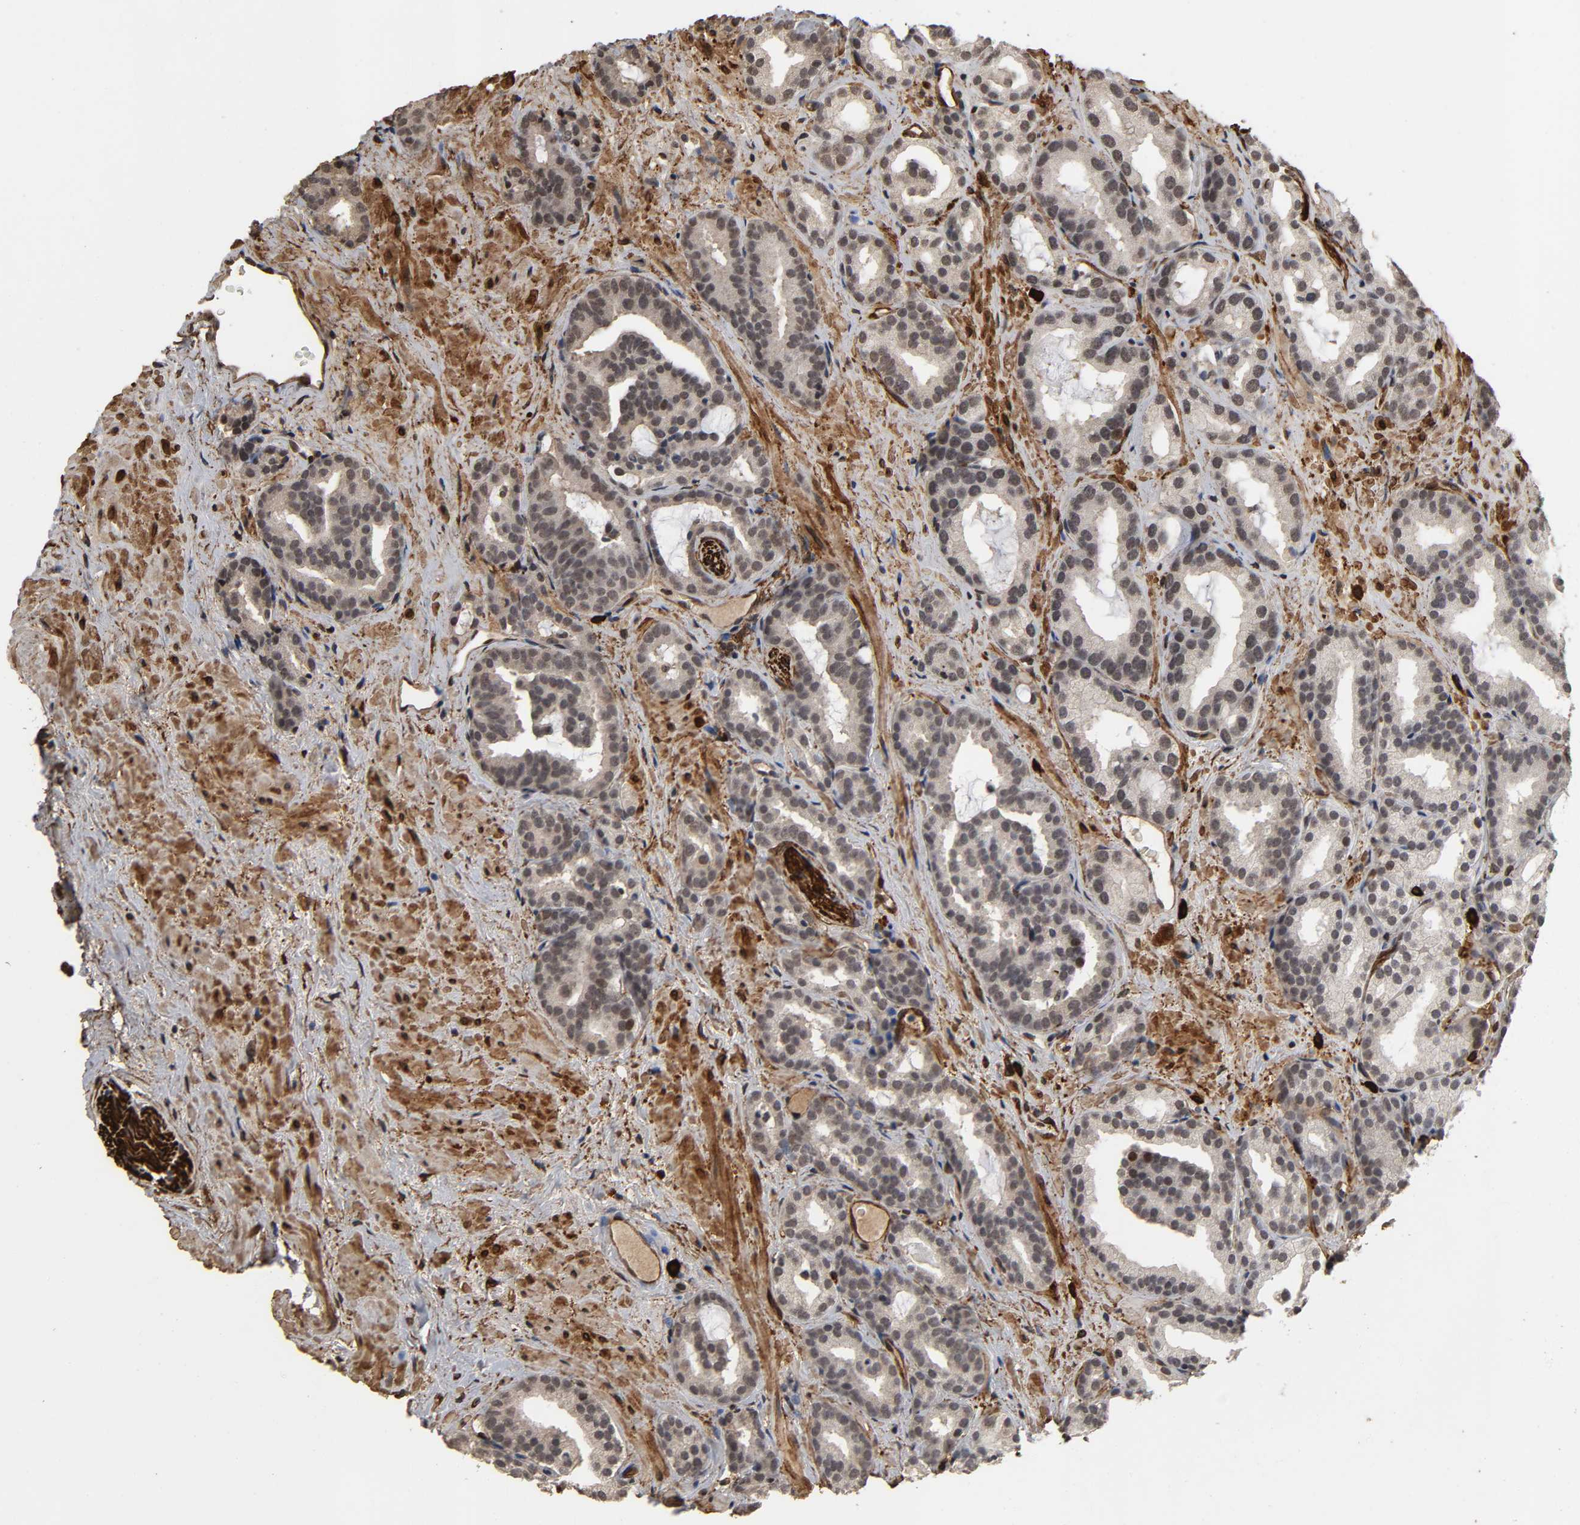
{"staining": {"intensity": "moderate", "quantity": "25%-75%", "location": "cytoplasmic/membranous,nuclear"}, "tissue": "prostate cancer", "cell_type": "Tumor cells", "image_type": "cancer", "snomed": [{"axis": "morphology", "description": "Adenocarcinoma, Low grade"}, {"axis": "topography", "description": "Prostate"}], "caption": "Adenocarcinoma (low-grade) (prostate) stained with a brown dye exhibits moderate cytoplasmic/membranous and nuclear positive staining in about 25%-75% of tumor cells.", "gene": "AHNAK2", "patient": {"sex": "male", "age": 63}}